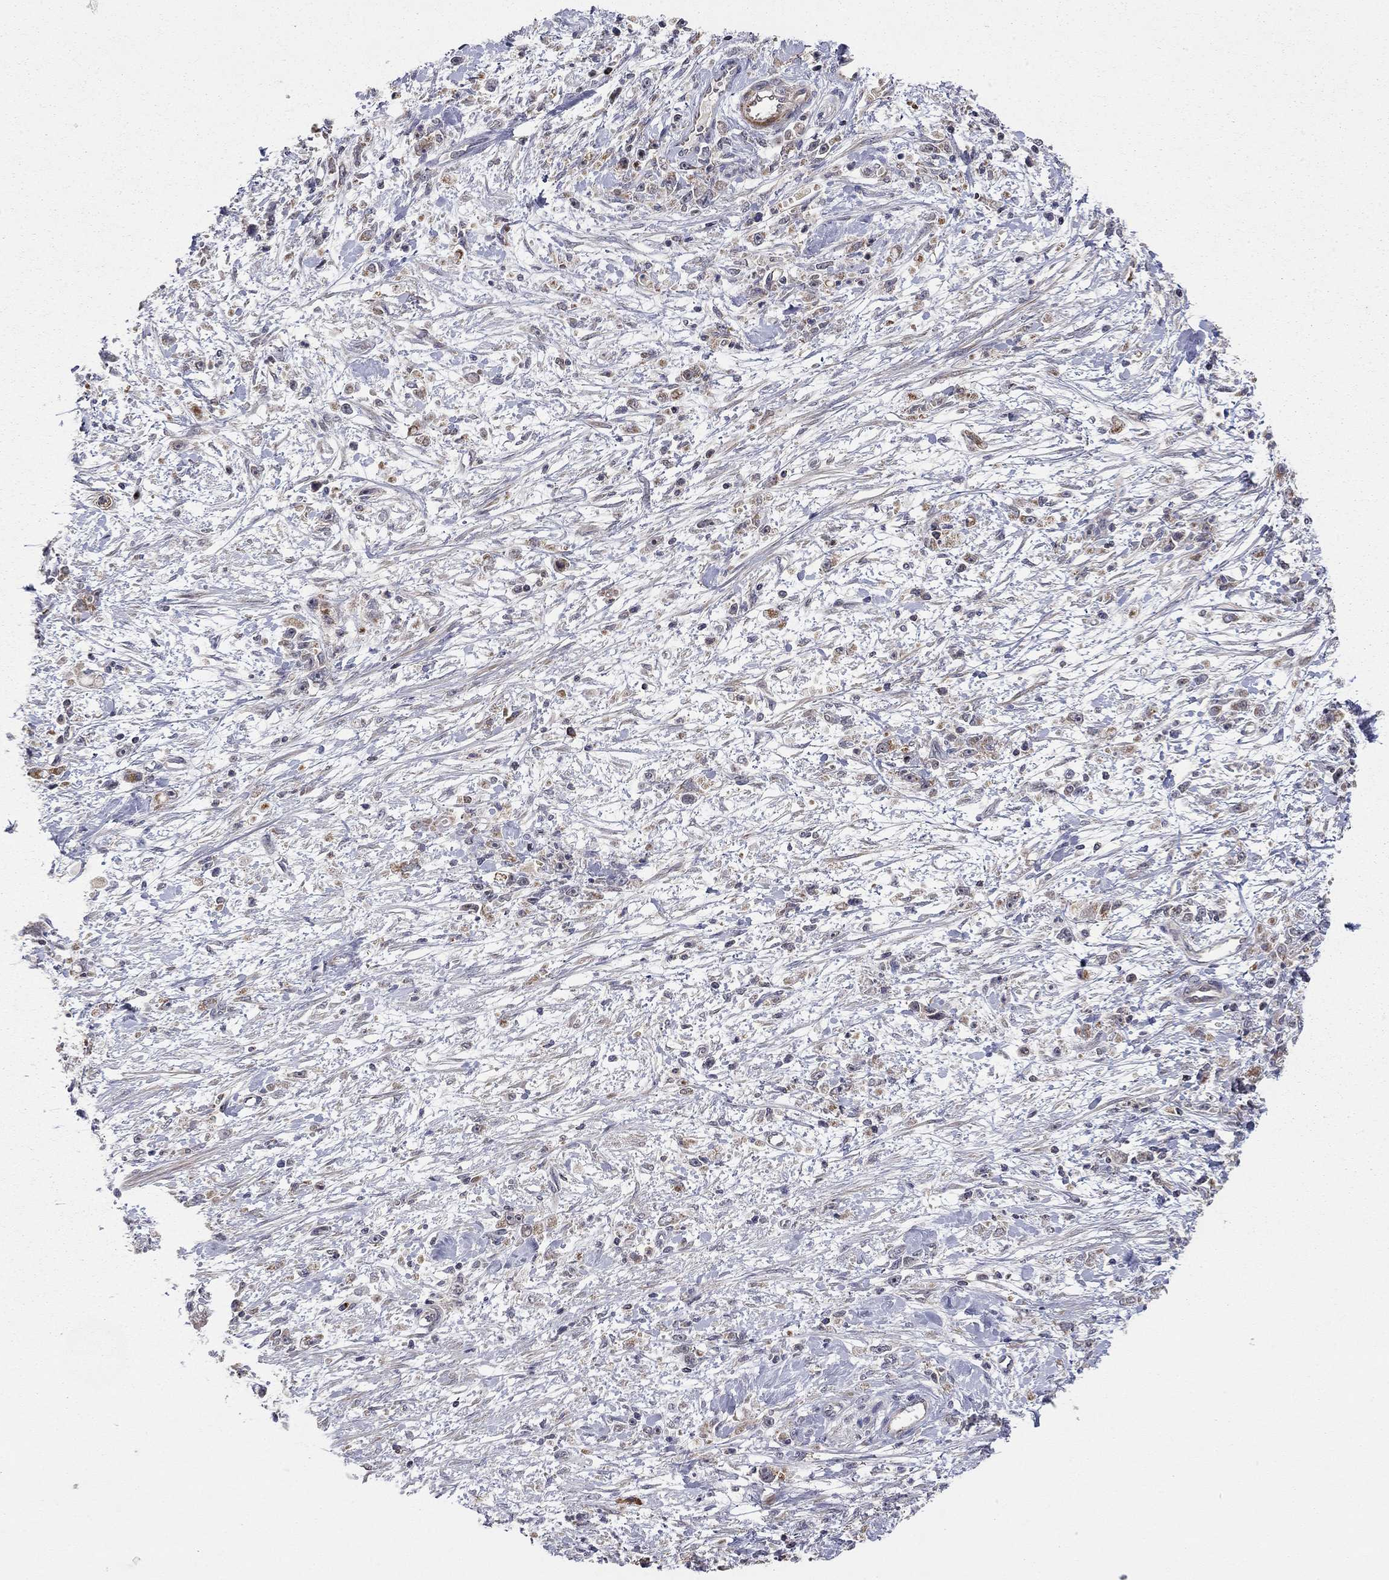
{"staining": {"intensity": "weak", "quantity": "25%-75%", "location": "cytoplasmic/membranous"}, "tissue": "stomach cancer", "cell_type": "Tumor cells", "image_type": "cancer", "snomed": [{"axis": "morphology", "description": "Adenocarcinoma, NOS"}, {"axis": "topography", "description": "Stomach"}], "caption": "Protein staining of adenocarcinoma (stomach) tissue shows weak cytoplasmic/membranous expression in about 25%-75% of tumor cells. (Brightfield microscopy of DAB IHC at high magnification).", "gene": "IDS", "patient": {"sex": "female", "age": 59}}